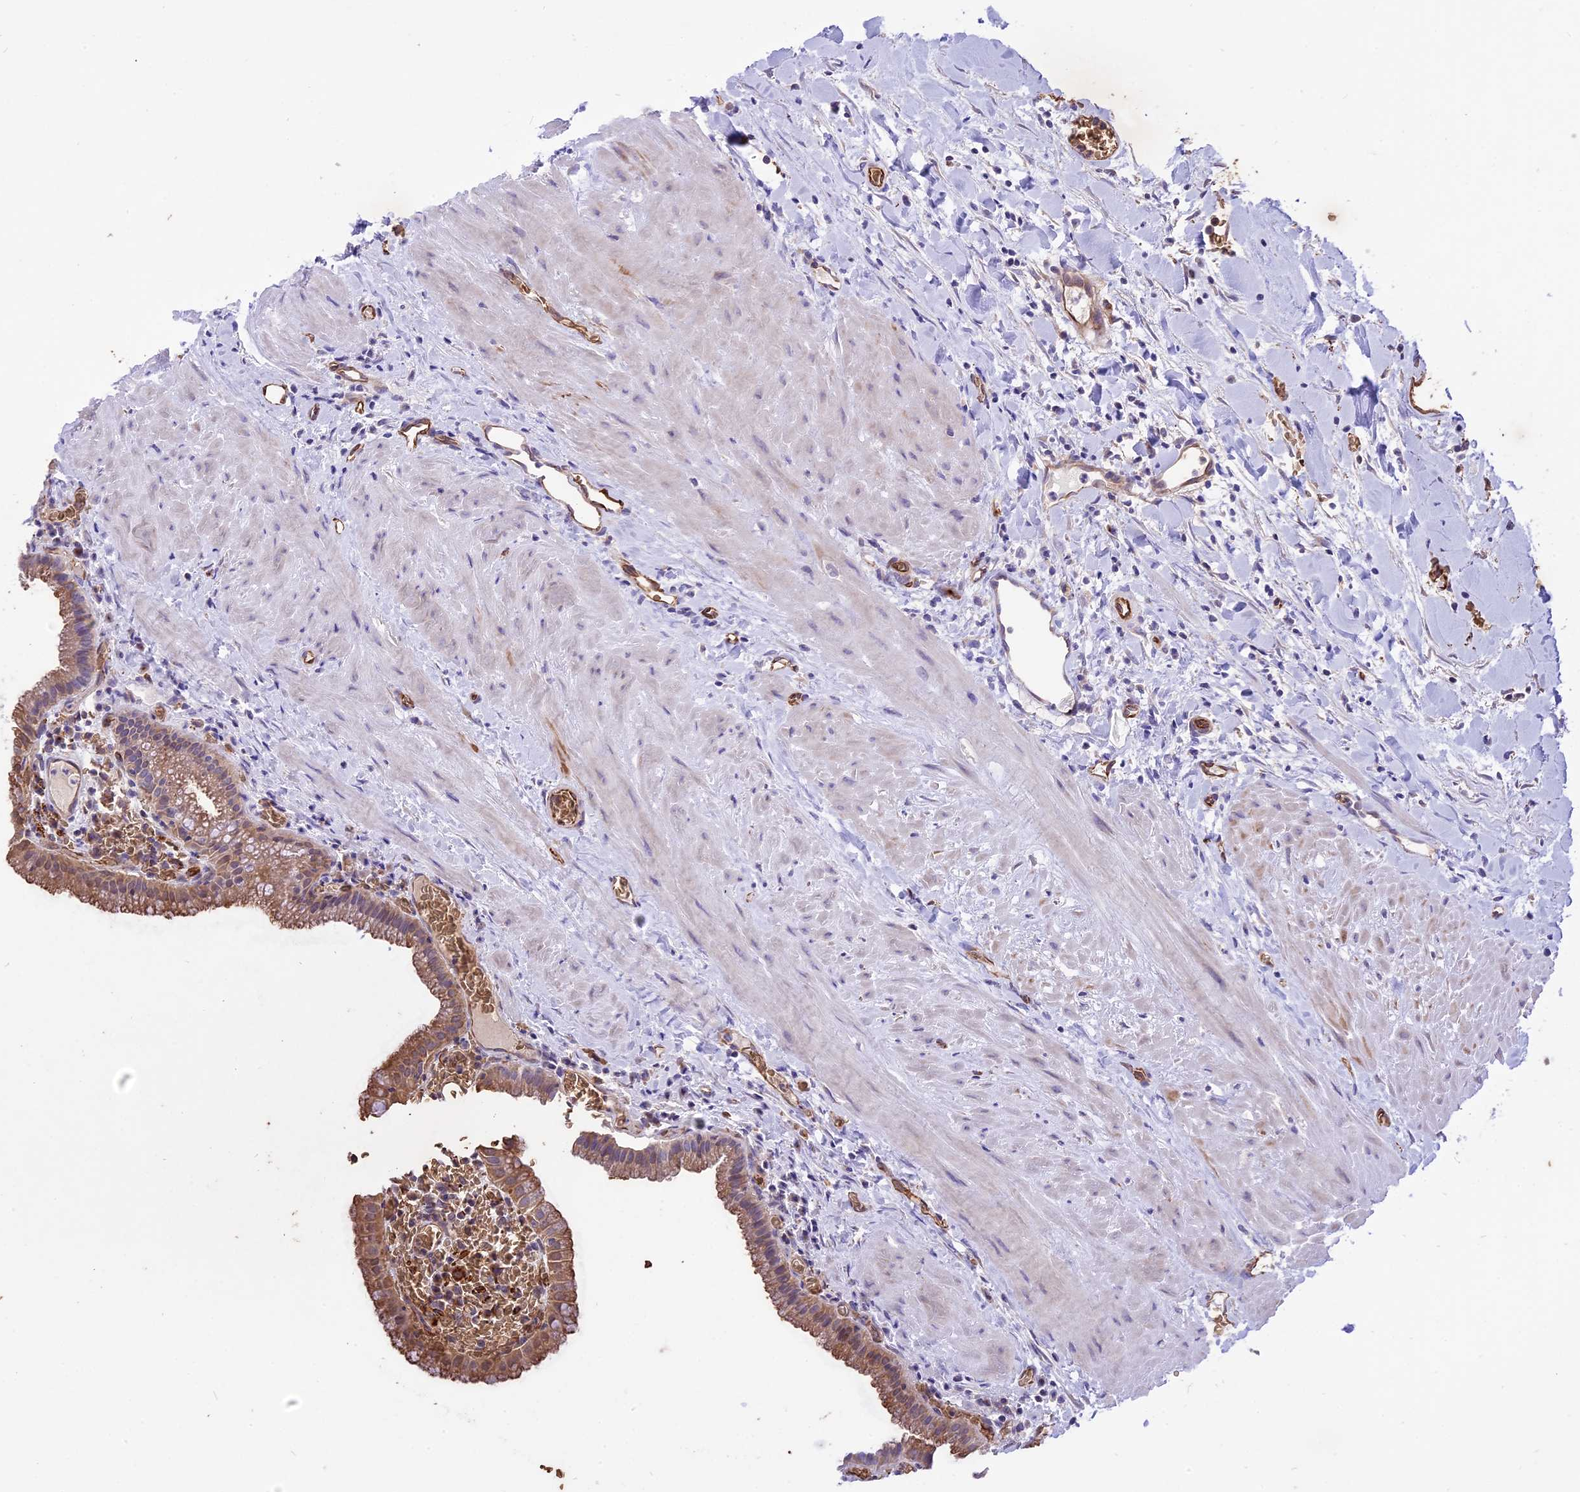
{"staining": {"intensity": "strong", "quantity": "25%-75%", "location": "cytoplasmic/membranous"}, "tissue": "gallbladder", "cell_type": "Glandular cells", "image_type": "normal", "snomed": [{"axis": "morphology", "description": "Normal tissue, NOS"}, {"axis": "topography", "description": "Gallbladder"}], "caption": "A photomicrograph showing strong cytoplasmic/membranous staining in about 25%-75% of glandular cells in unremarkable gallbladder, as visualized by brown immunohistochemical staining.", "gene": "TTC4", "patient": {"sex": "male", "age": 78}}